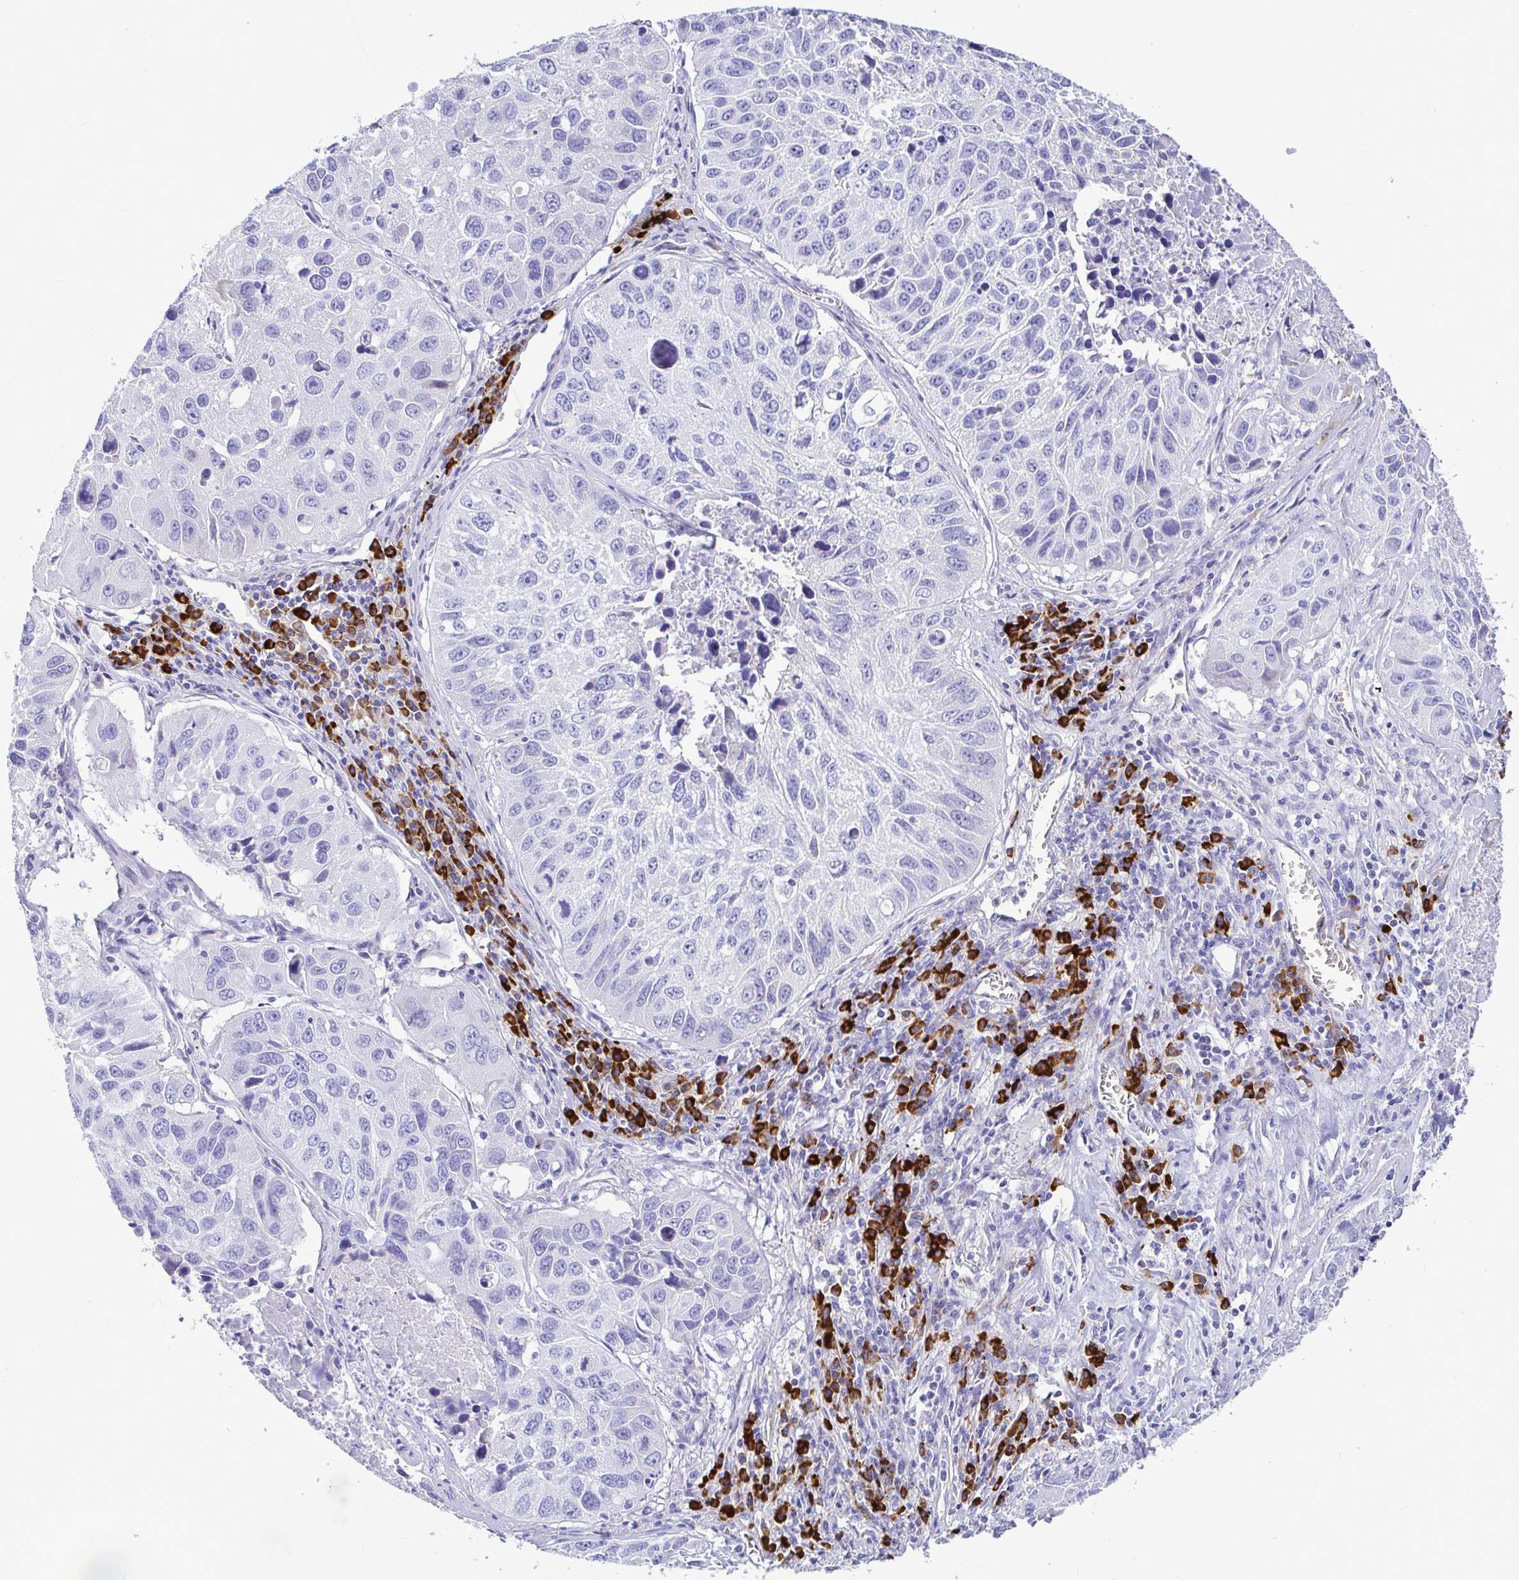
{"staining": {"intensity": "negative", "quantity": "none", "location": "none"}, "tissue": "lung cancer", "cell_type": "Tumor cells", "image_type": "cancer", "snomed": [{"axis": "morphology", "description": "Squamous cell carcinoma, NOS"}, {"axis": "topography", "description": "Lung"}], "caption": "DAB immunohistochemical staining of human lung squamous cell carcinoma reveals no significant expression in tumor cells.", "gene": "CCDC62", "patient": {"sex": "female", "age": 61}}